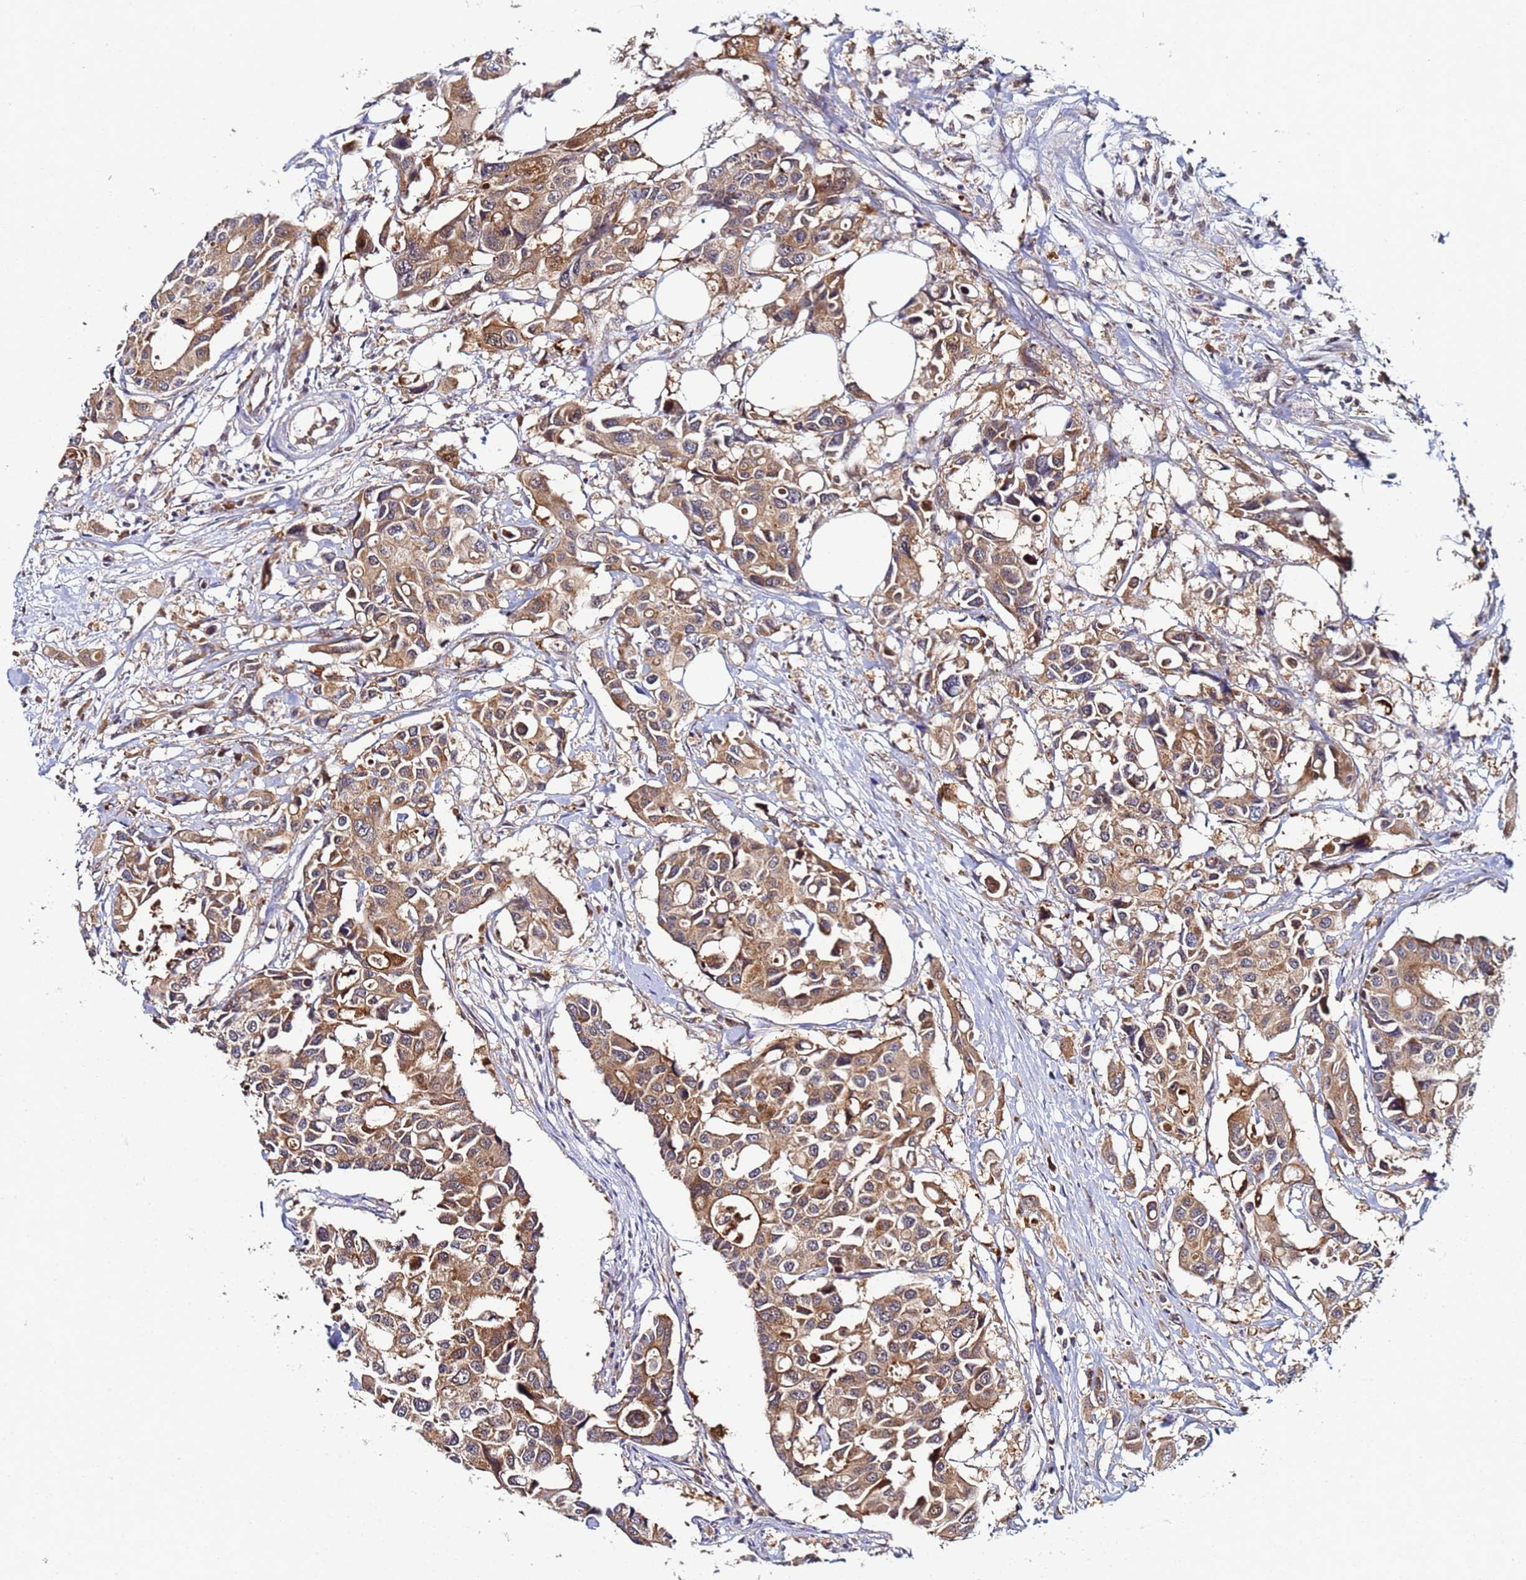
{"staining": {"intensity": "moderate", "quantity": ">75%", "location": "cytoplasmic/membranous"}, "tissue": "colorectal cancer", "cell_type": "Tumor cells", "image_type": "cancer", "snomed": [{"axis": "morphology", "description": "Adenocarcinoma, NOS"}, {"axis": "topography", "description": "Colon"}], "caption": "Protein expression analysis of human adenocarcinoma (colorectal) reveals moderate cytoplasmic/membranous positivity in approximately >75% of tumor cells. Nuclei are stained in blue.", "gene": "CCDC127", "patient": {"sex": "male", "age": 77}}